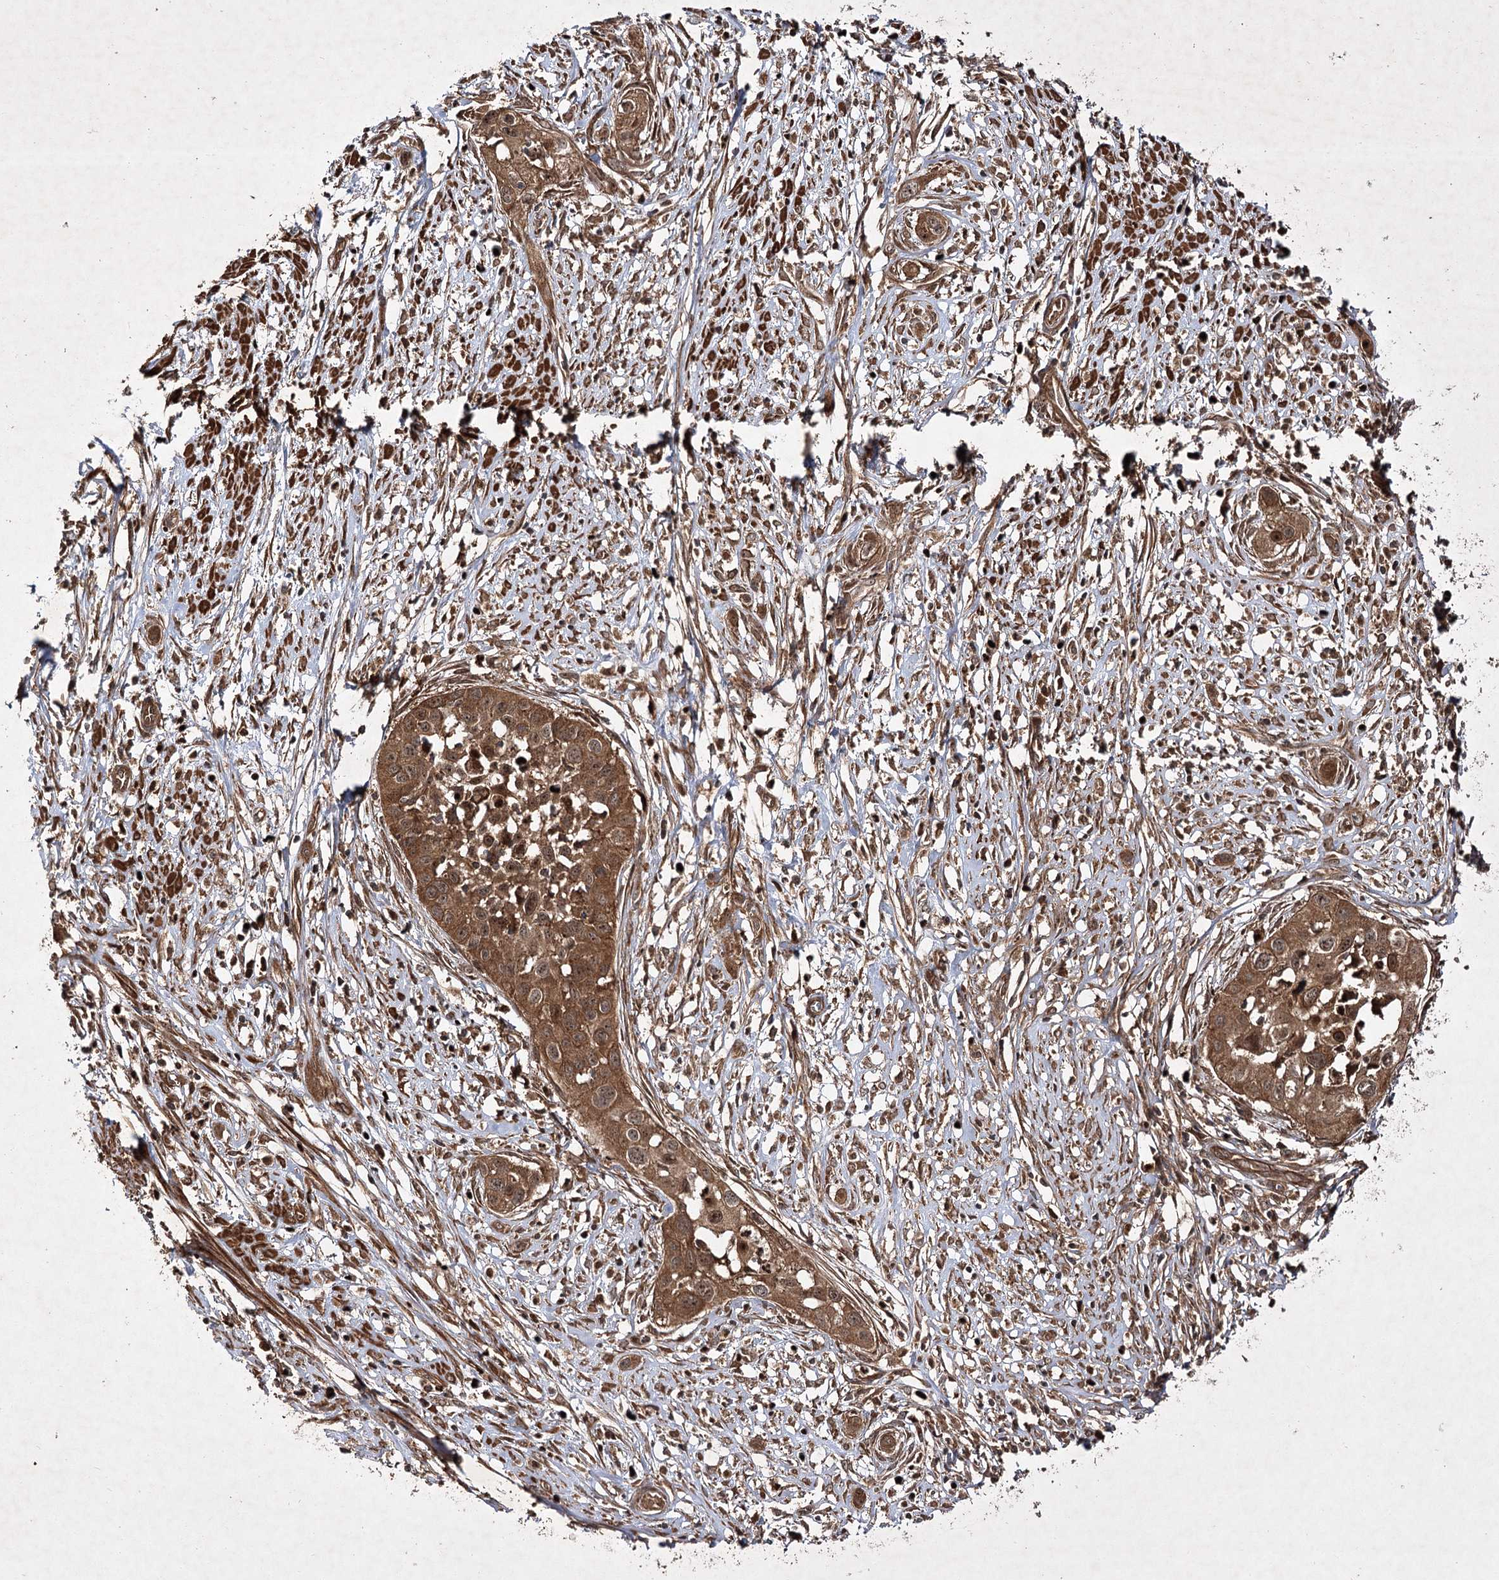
{"staining": {"intensity": "moderate", "quantity": ">75%", "location": "cytoplasmic/membranous"}, "tissue": "cervical cancer", "cell_type": "Tumor cells", "image_type": "cancer", "snomed": [{"axis": "morphology", "description": "Squamous cell carcinoma, NOS"}, {"axis": "topography", "description": "Cervix"}], "caption": "This is a micrograph of IHC staining of cervical squamous cell carcinoma, which shows moderate staining in the cytoplasmic/membranous of tumor cells.", "gene": "DNAJC13", "patient": {"sex": "female", "age": 34}}